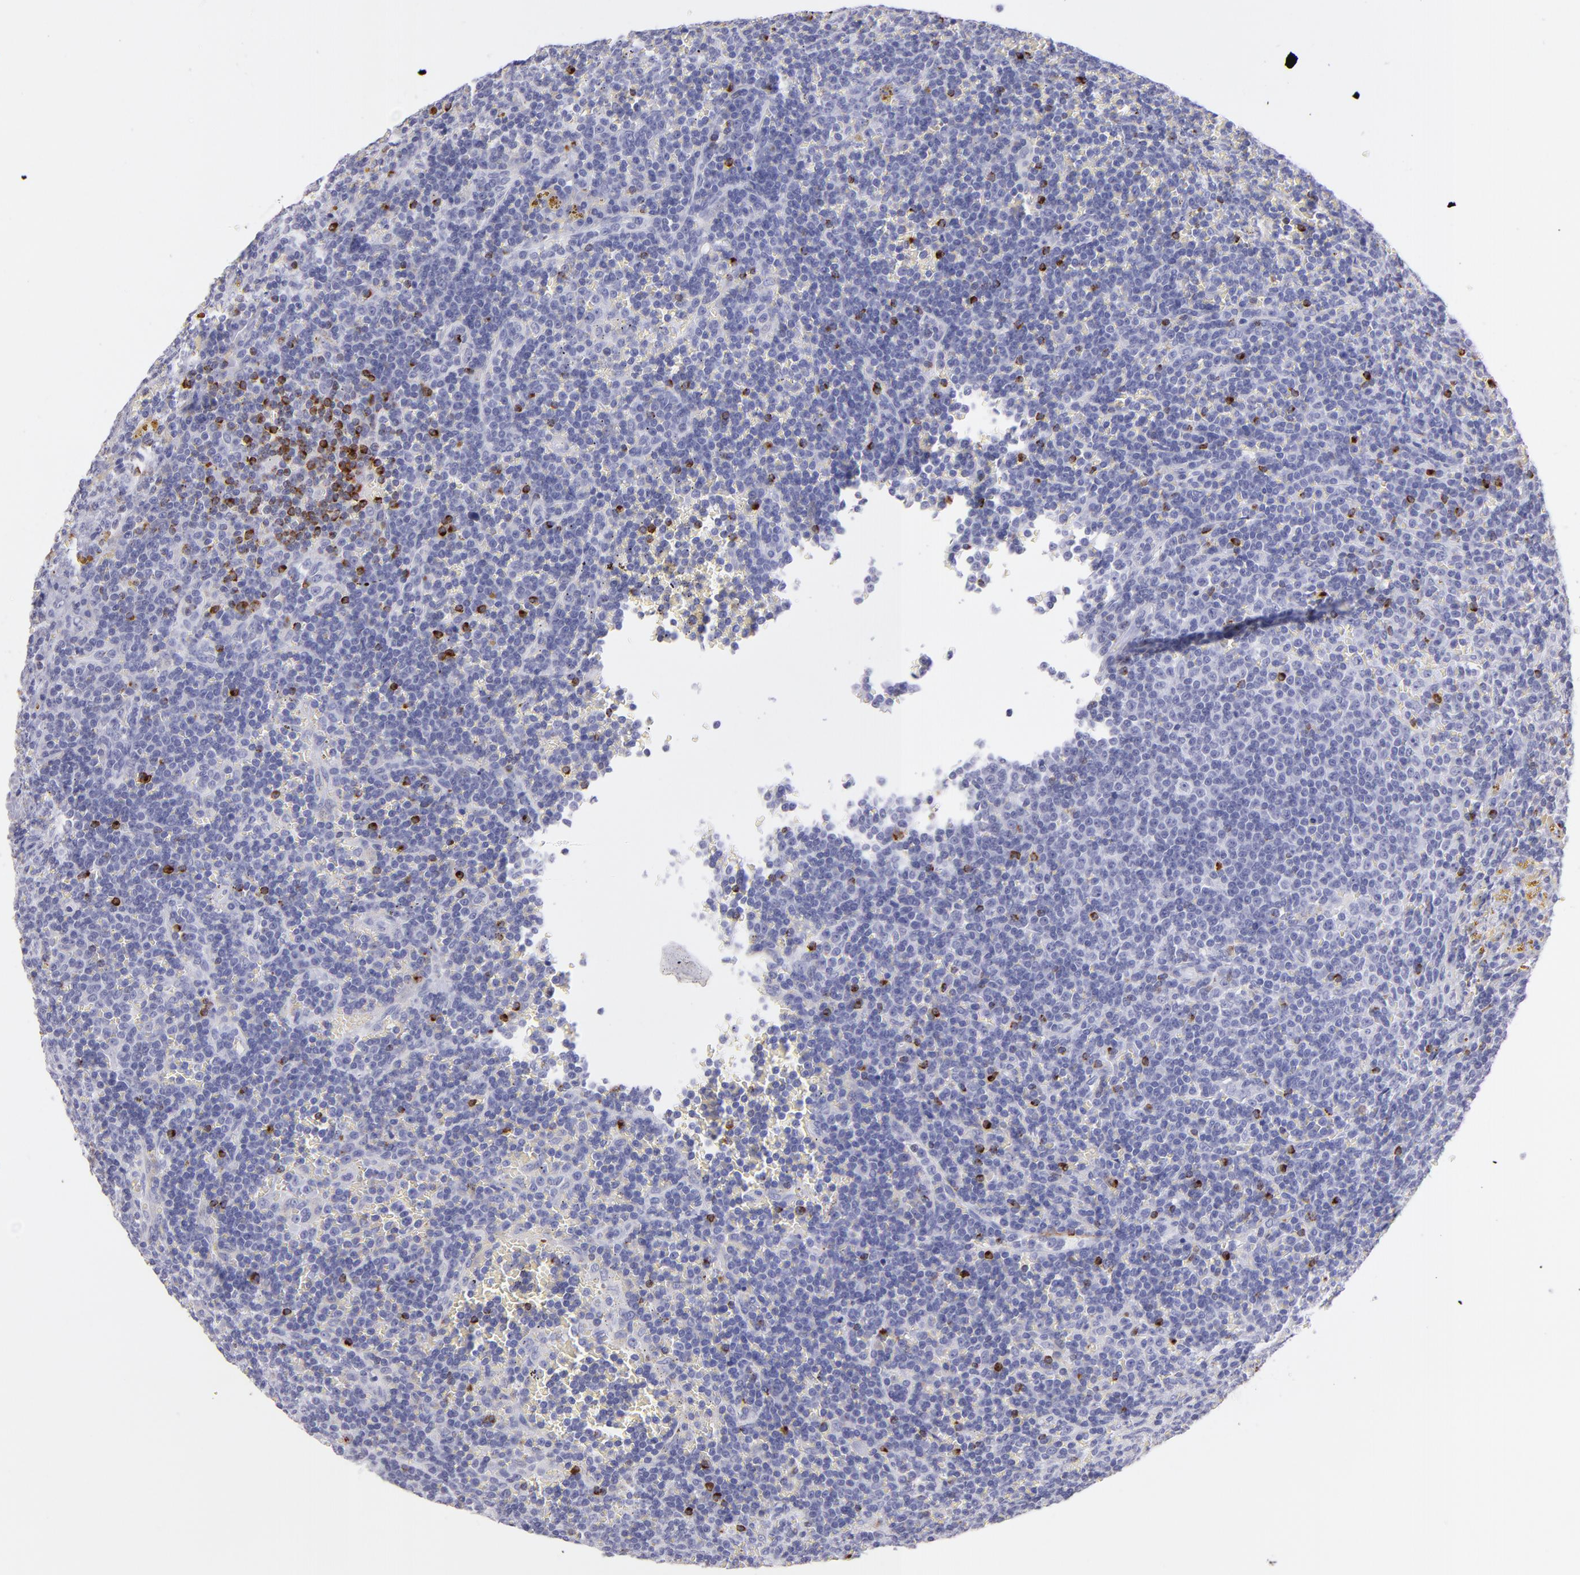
{"staining": {"intensity": "negative", "quantity": "none", "location": "none"}, "tissue": "lymphoma", "cell_type": "Tumor cells", "image_type": "cancer", "snomed": [{"axis": "morphology", "description": "Malignant lymphoma, non-Hodgkin's type, Low grade"}, {"axis": "topography", "description": "Spleen"}], "caption": "DAB immunohistochemical staining of human low-grade malignant lymphoma, non-Hodgkin's type displays no significant positivity in tumor cells.", "gene": "PRF1", "patient": {"sex": "male", "age": 80}}